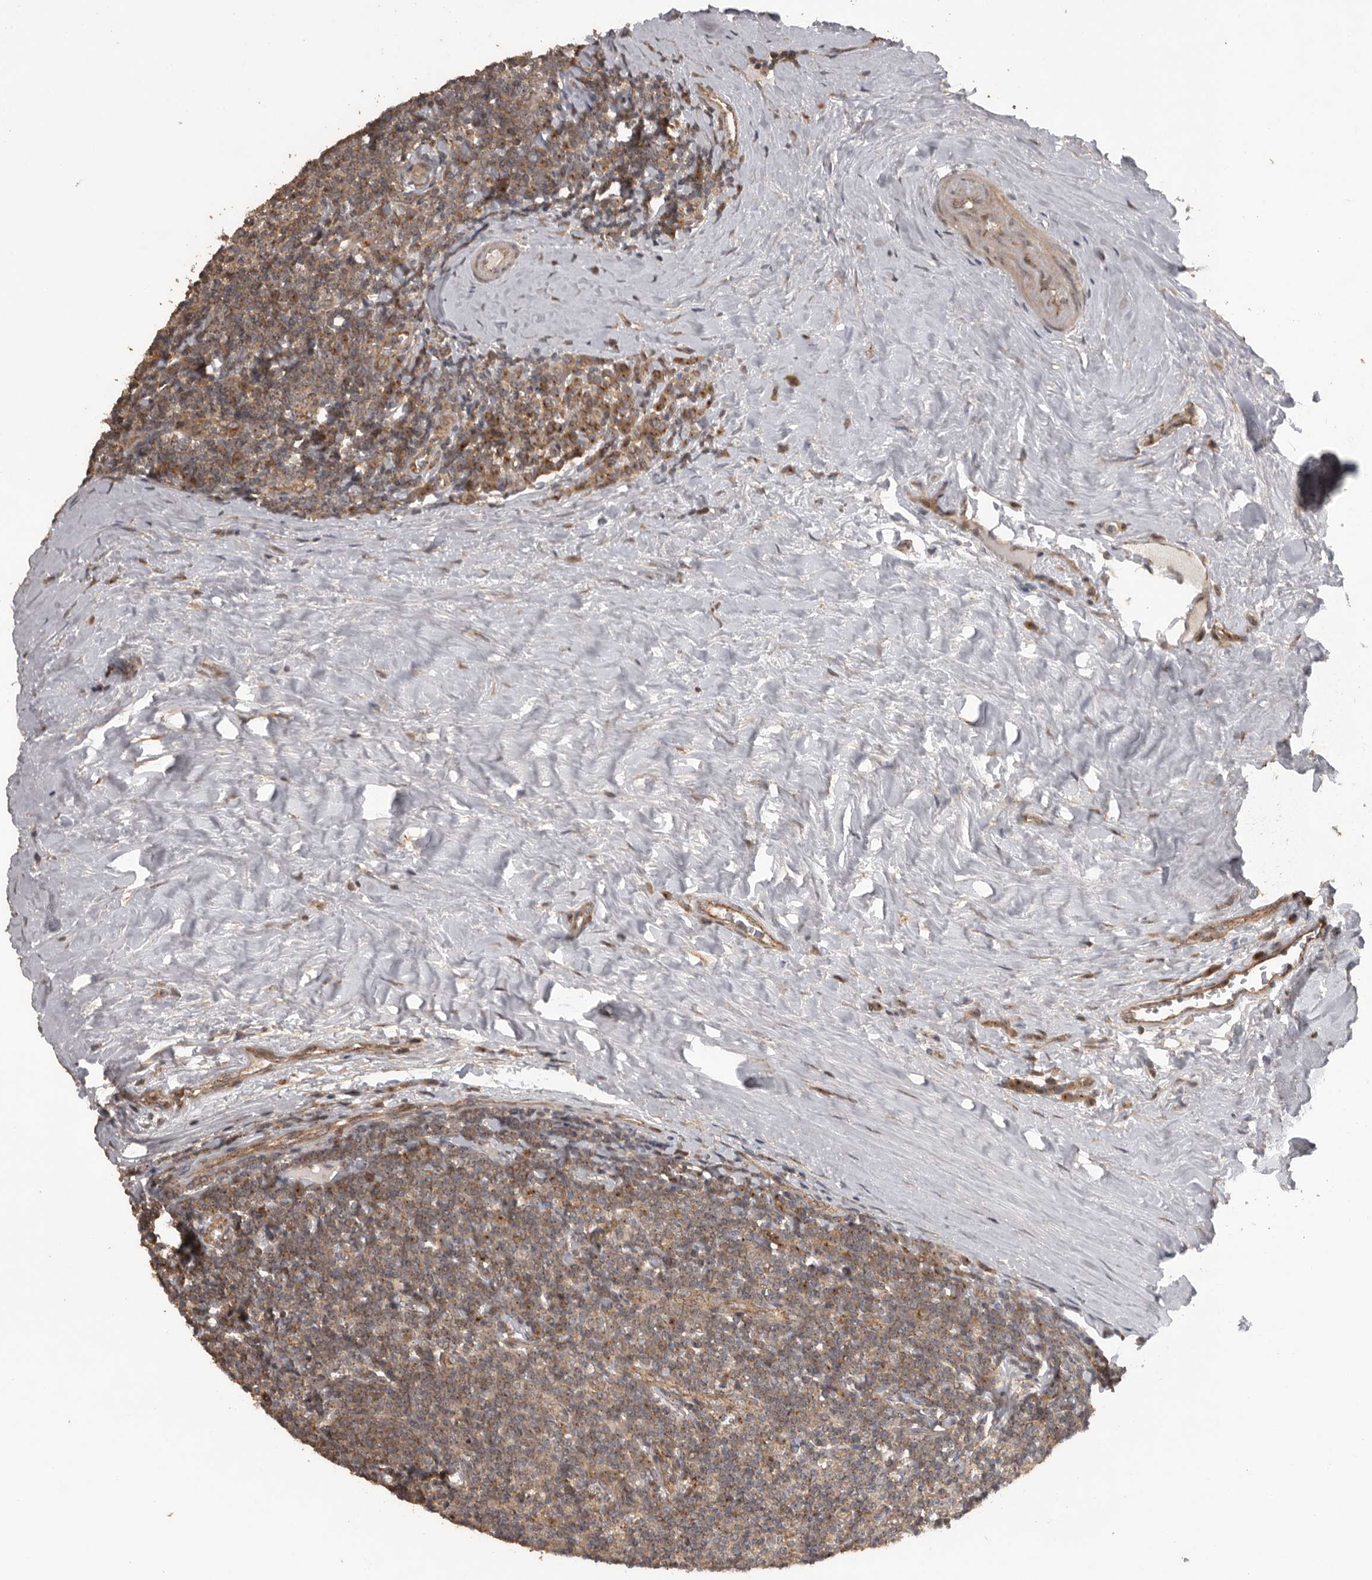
{"staining": {"intensity": "moderate", "quantity": "25%-75%", "location": "cytoplasmic/membranous"}, "tissue": "tonsil", "cell_type": "Non-germinal center cells", "image_type": "normal", "snomed": [{"axis": "morphology", "description": "Normal tissue, NOS"}, {"axis": "topography", "description": "Tonsil"}], "caption": "Immunohistochemical staining of unremarkable tonsil demonstrates moderate cytoplasmic/membranous protein positivity in approximately 25%-75% of non-germinal center cells.", "gene": "CEP350", "patient": {"sex": "male", "age": 27}}